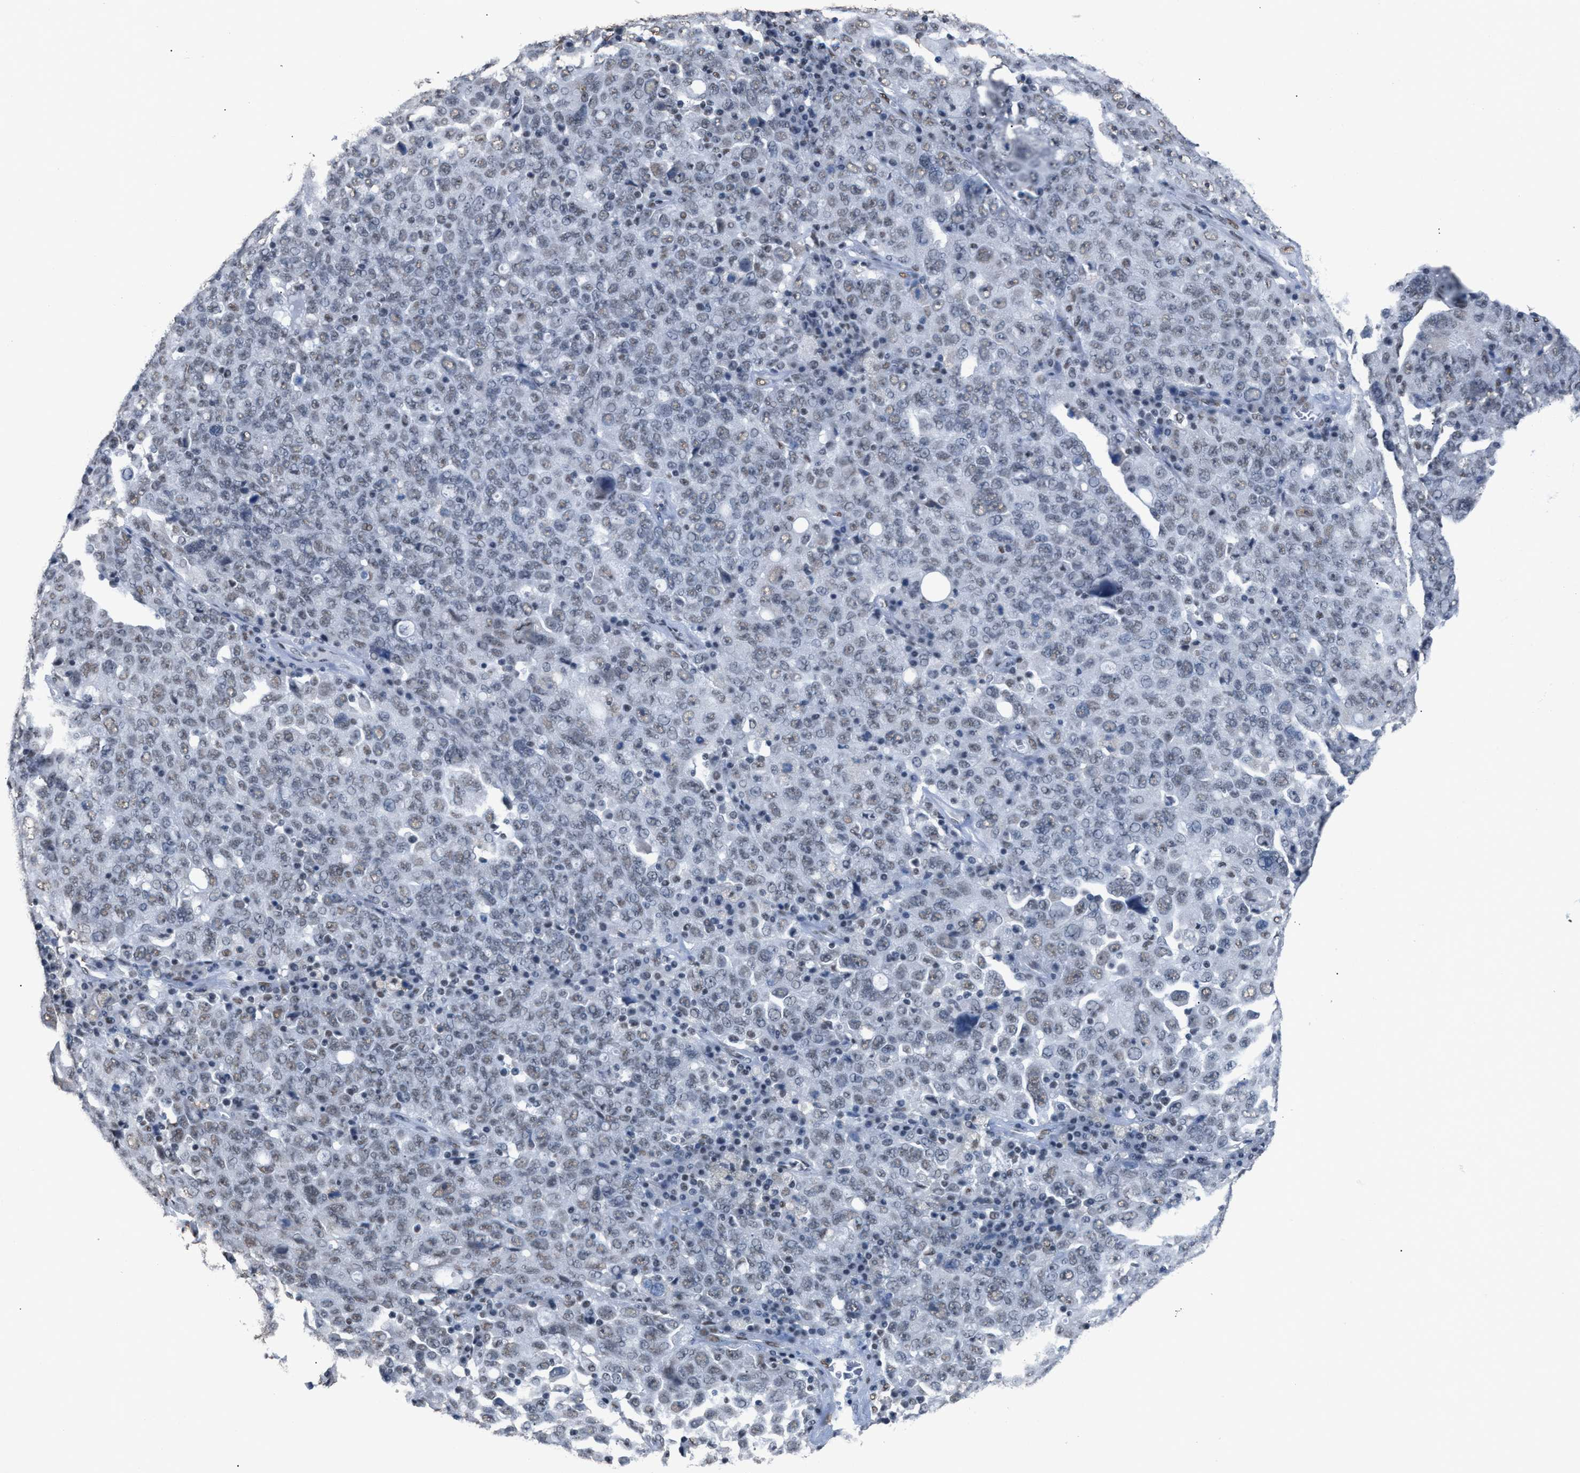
{"staining": {"intensity": "weak", "quantity": "<25%", "location": "nuclear"}, "tissue": "ovarian cancer", "cell_type": "Tumor cells", "image_type": "cancer", "snomed": [{"axis": "morphology", "description": "Carcinoma, endometroid"}, {"axis": "topography", "description": "Ovary"}], "caption": "Immunohistochemistry (IHC) image of human ovarian cancer stained for a protein (brown), which reveals no positivity in tumor cells.", "gene": "CCAR2", "patient": {"sex": "female", "age": 62}}